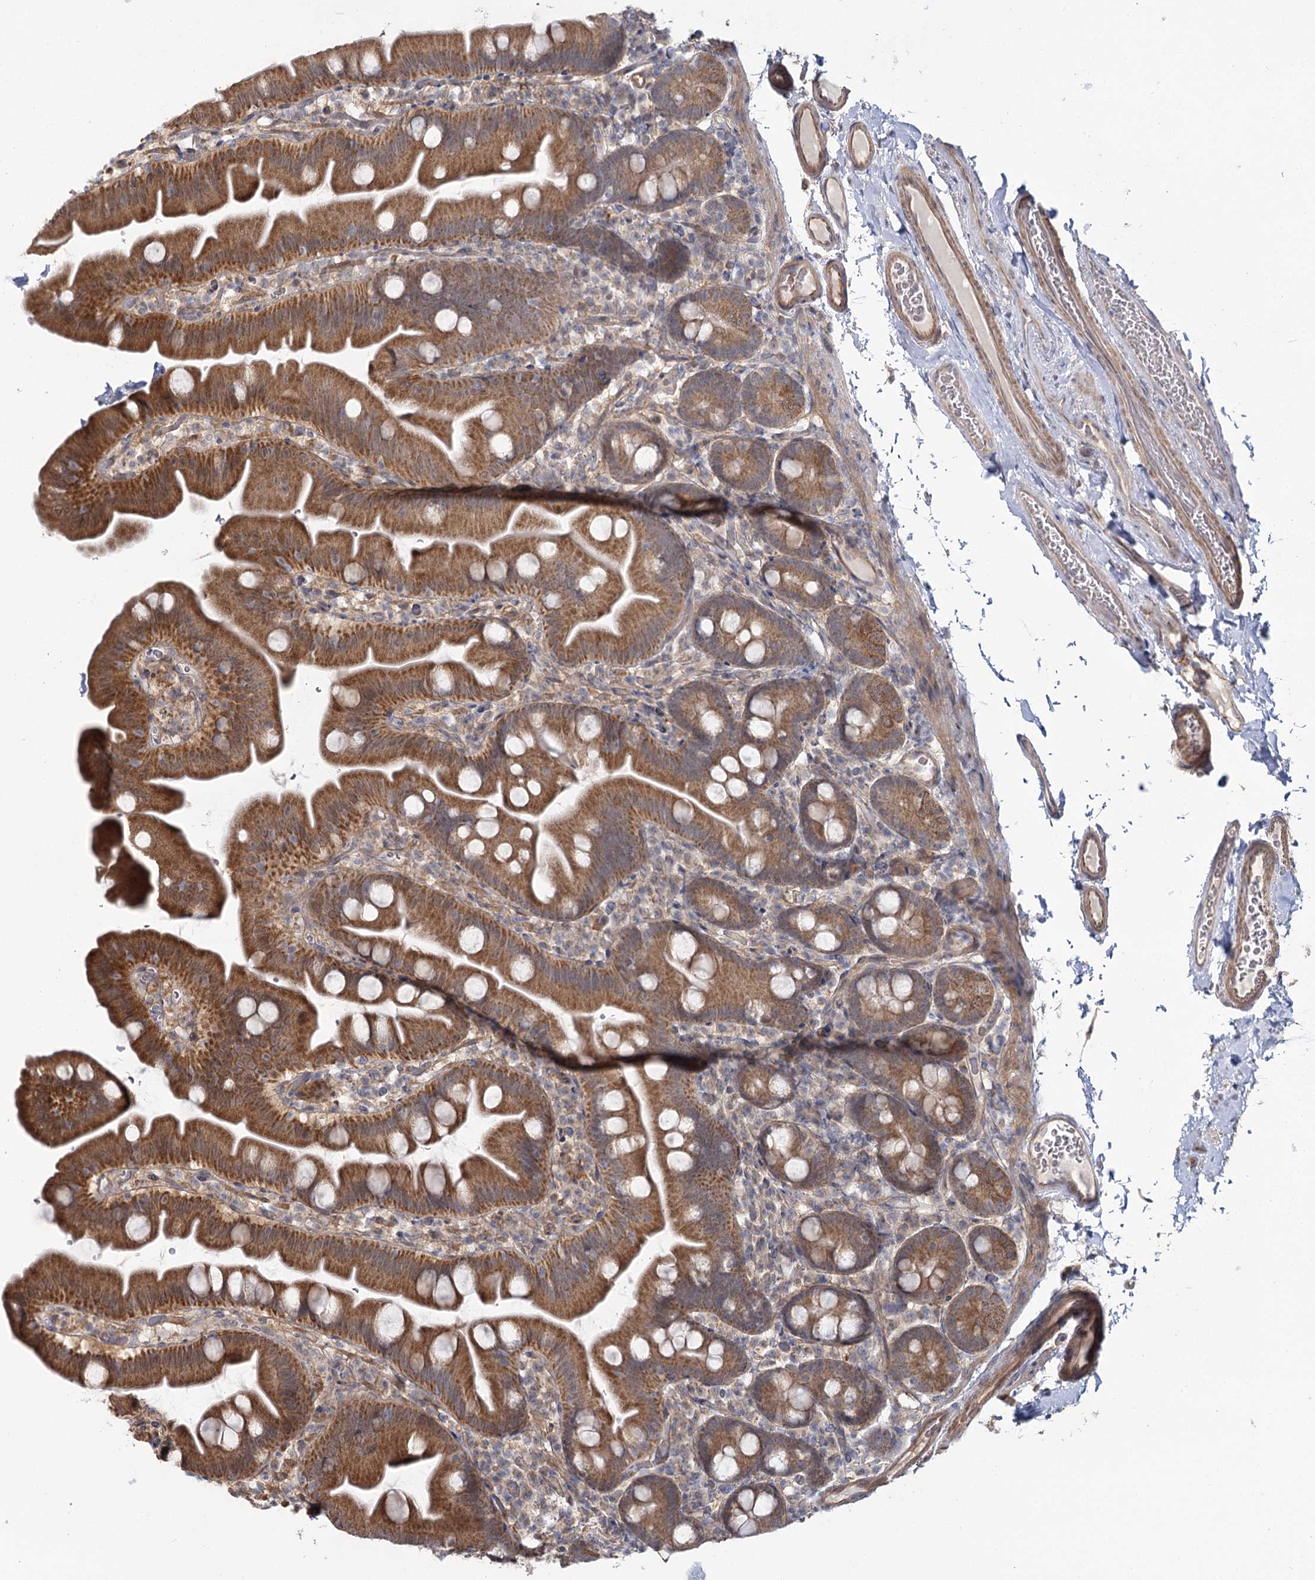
{"staining": {"intensity": "moderate", "quantity": ">75%", "location": "cytoplasmic/membranous"}, "tissue": "small intestine", "cell_type": "Glandular cells", "image_type": "normal", "snomed": [{"axis": "morphology", "description": "Normal tissue, NOS"}, {"axis": "topography", "description": "Small intestine"}], "caption": "The micrograph reveals staining of normal small intestine, revealing moderate cytoplasmic/membranous protein expression (brown color) within glandular cells. (Stains: DAB in brown, nuclei in blue, Microscopy: brightfield microscopy at high magnification).", "gene": "TBC1D9B", "patient": {"sex": "female", "age": 68}}